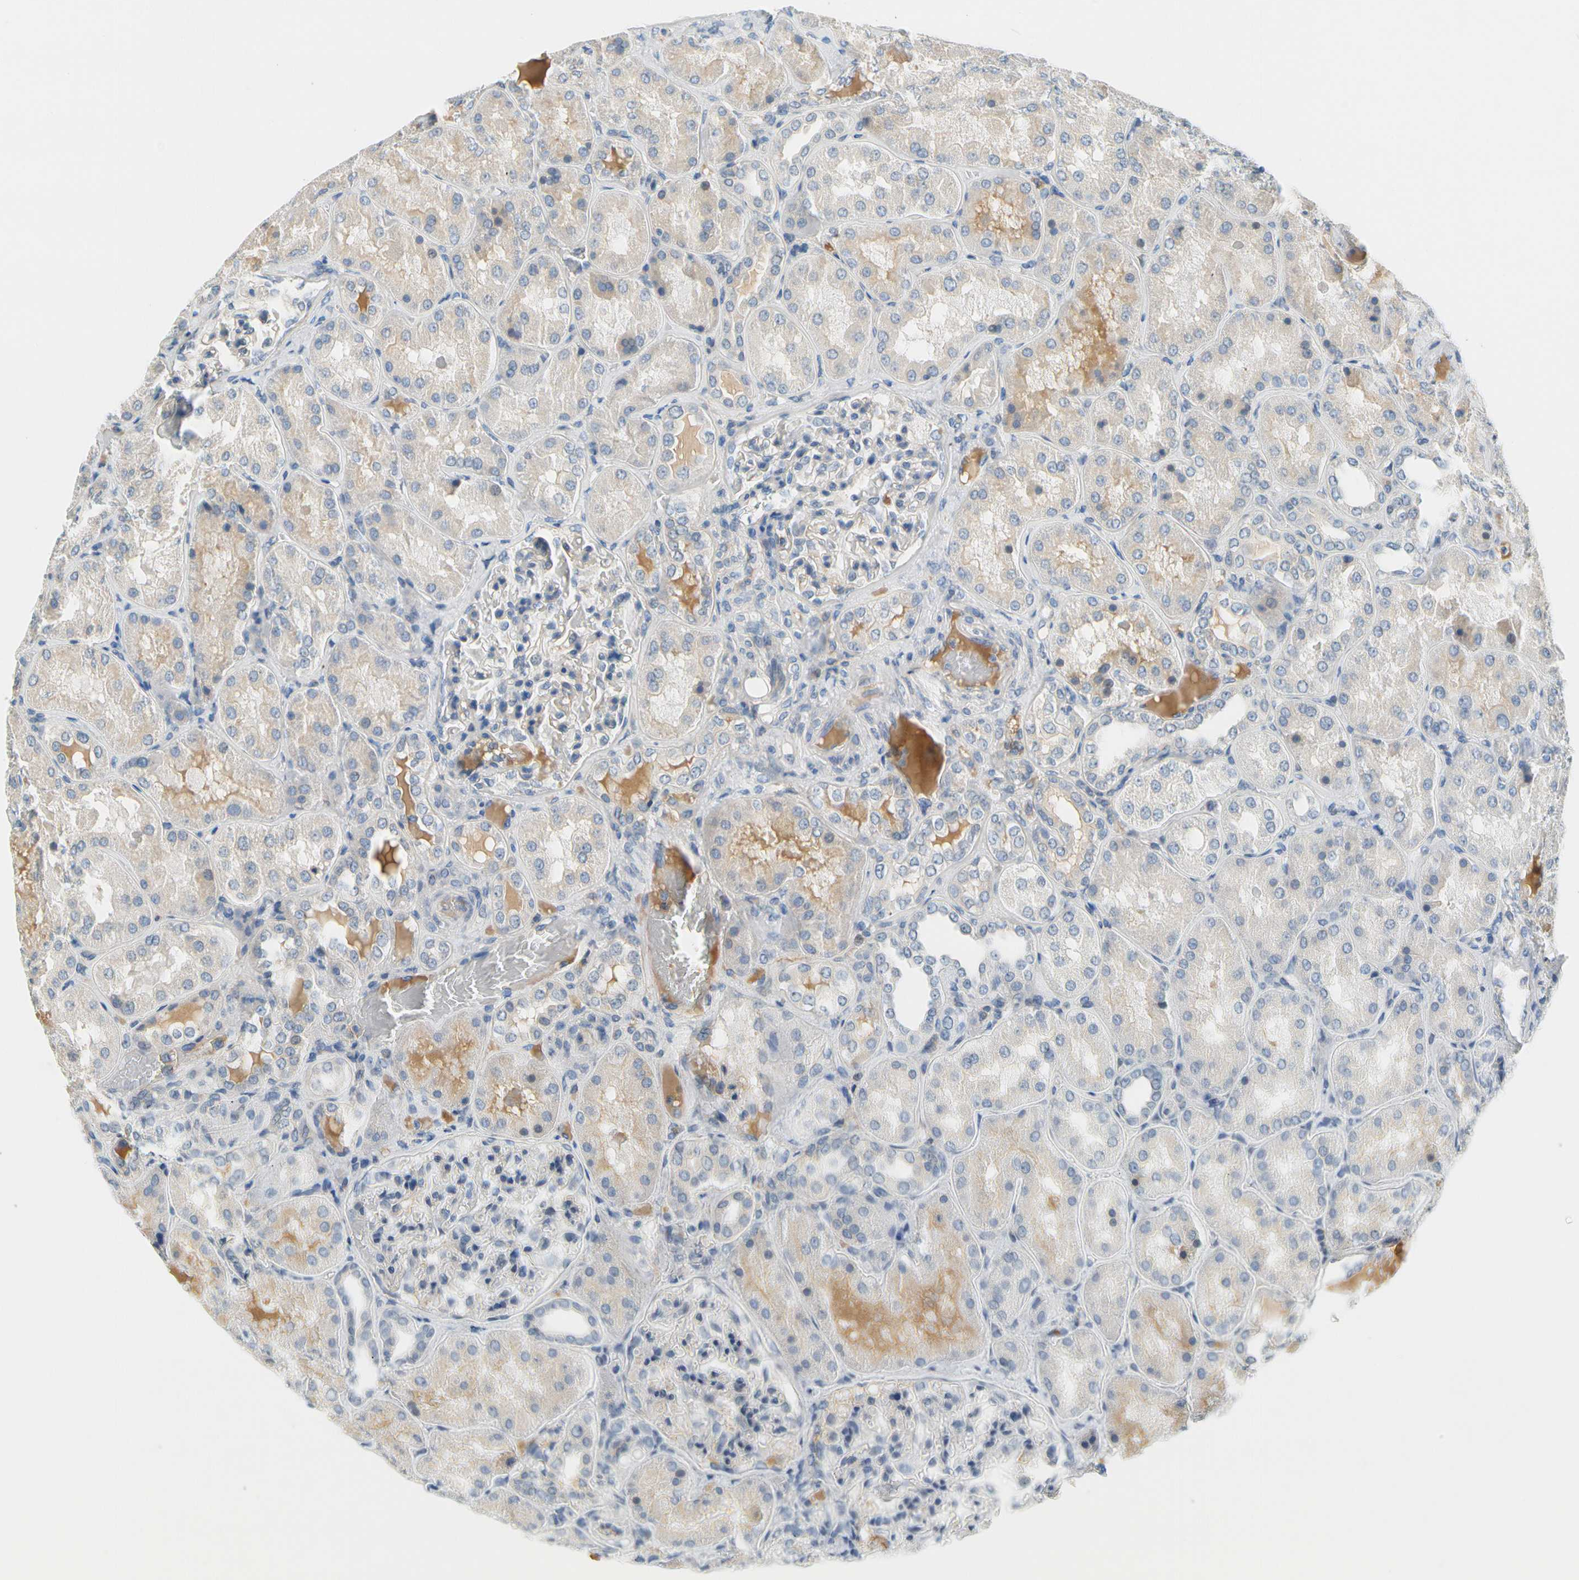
{"staining": {"intensity": "negative", "quantity": "none", "location": "none"}, "tissue": "kidney", "cell_type": "Cells in glomeruli", "image_type": "normal", "snomed": [{"axis": "morphology", "description": "Normal tissue, NOS"}, {"axis": "topography", "description": "Kidney"}], "caption": "High magnification brightfield microscopy of benign kidney stained with DAB (3,3'-diaminobenzidine) (brown) and counterstained with hematoxylin (blue): cells in glomeruli show no significant positivity. Brightfield microscopy of immunohistochemistry (IHC) stained with DAB (brown) and hematoxylin (blue), captured at high magnification.", "gene": "CNDP1", "patient": {"sex": "female", "age": 56}}